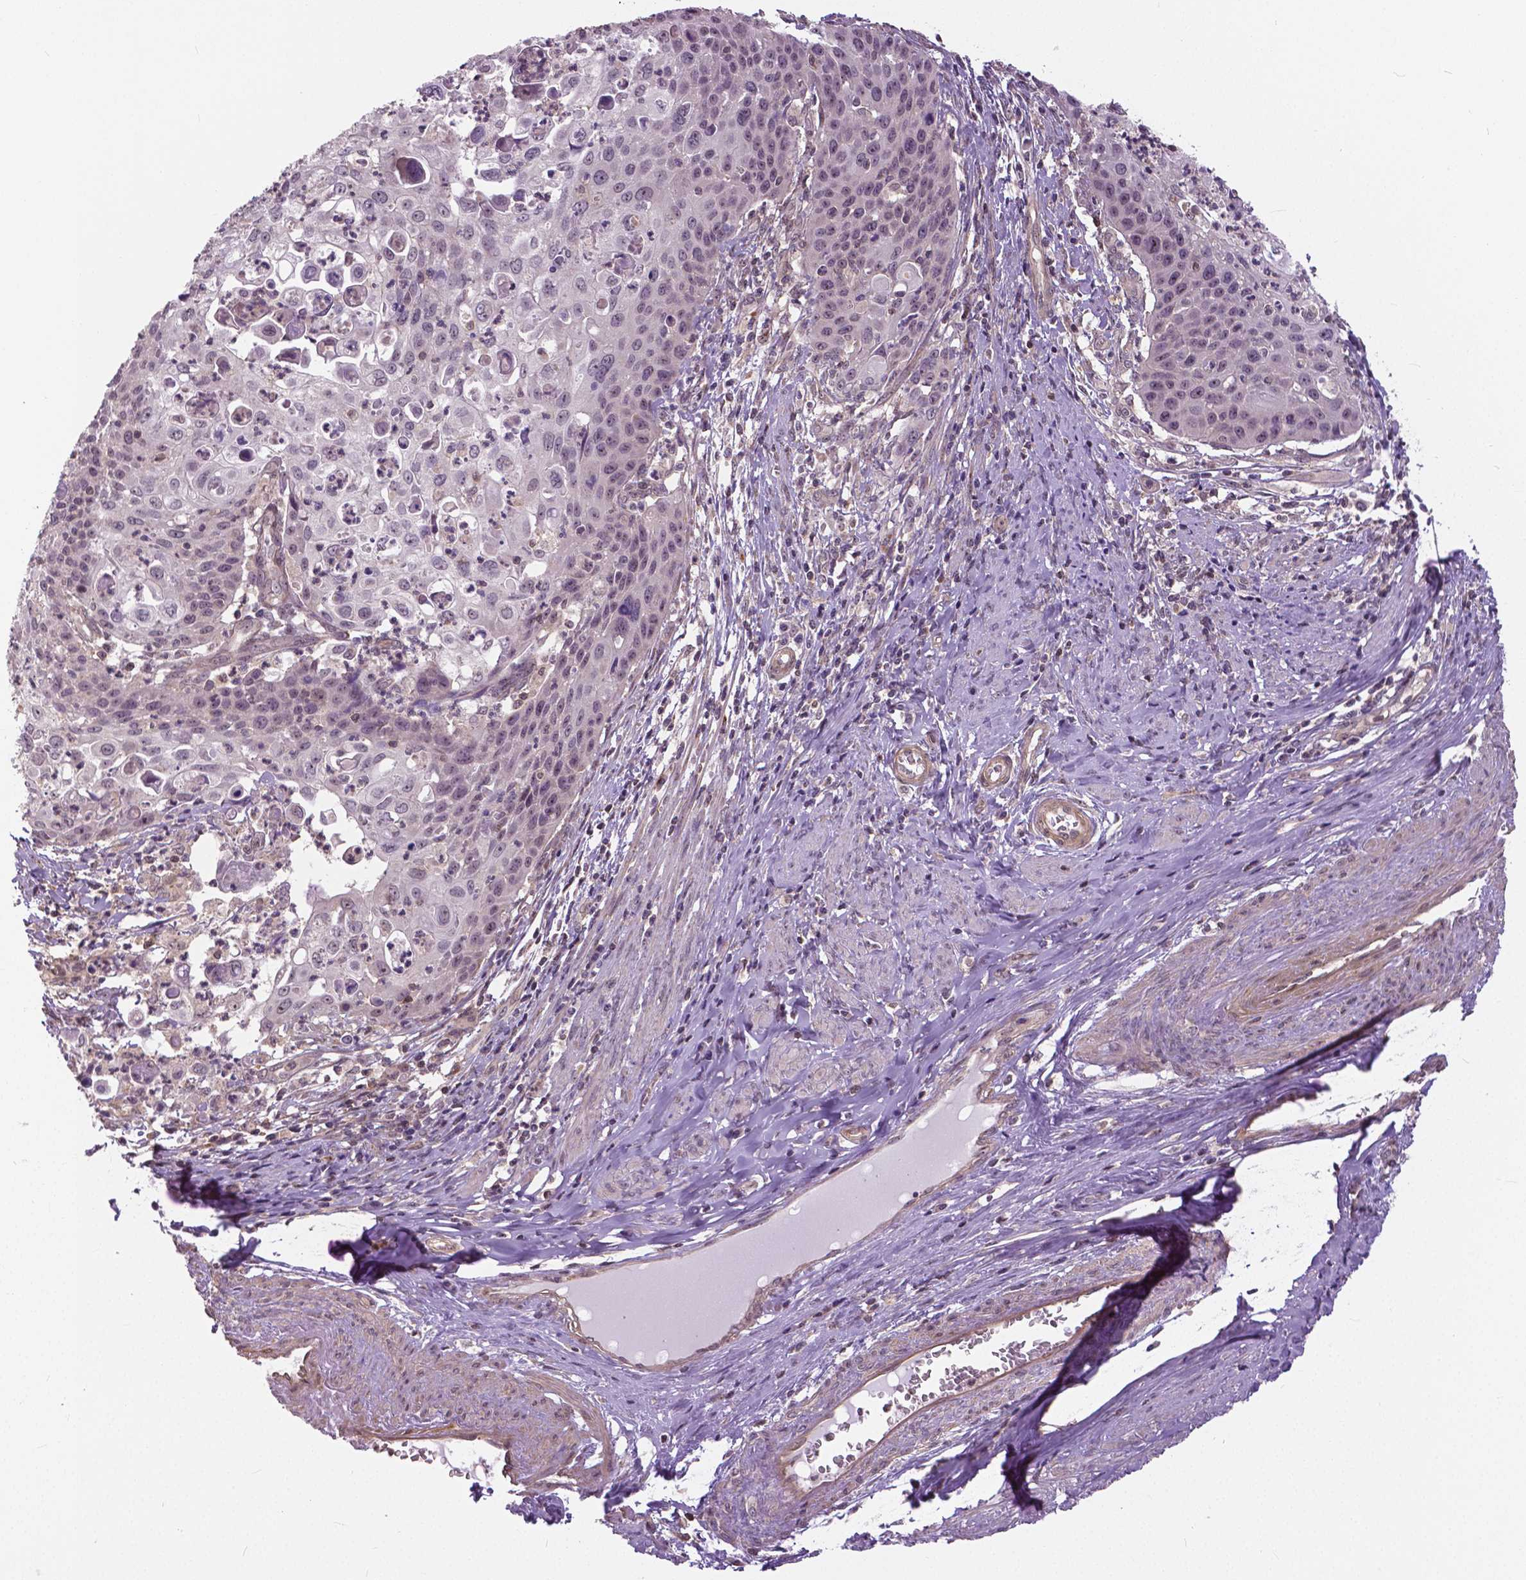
{"staining": {"intensity": "negative", "quantity": "none", "location": "none"}, "tissue": "cervical cancer", "cell_type": "Tumor cells", "image_type": "cancer", "snomed": [{"axis": "morphology", "description": "Squamous cell carcinoma, NOS"}, {"axis": "topography", "description": "Cervix"}], "caption": "DAB (3,3'-diaminobenzidine) immunohistochemical staining of cervical cancer (squamous cell carcinoma) shows no significant positivity in tumor cells.", "gene": "ANXA13", "patient": {"sex": "female", "age": 65}}